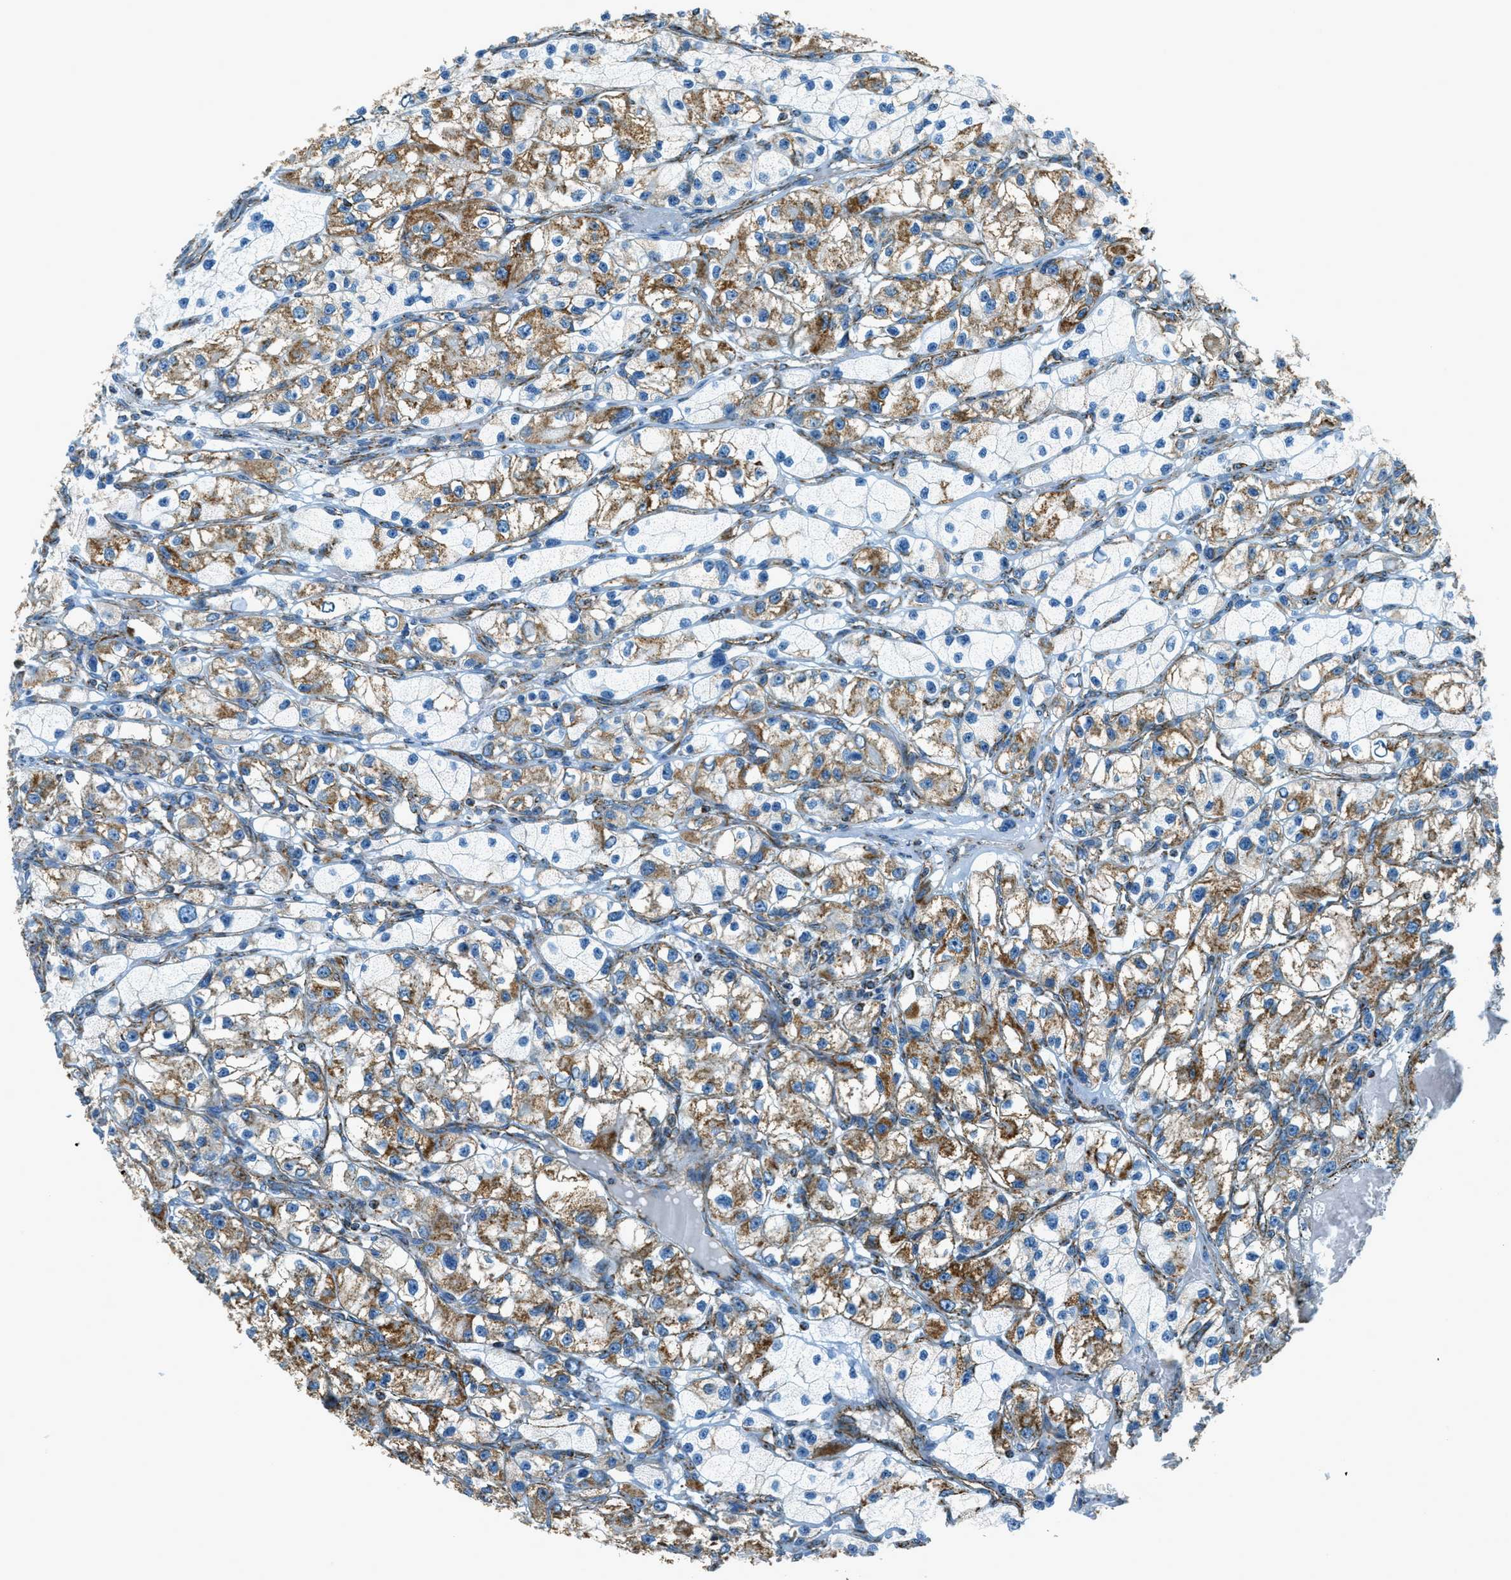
{"staining": {"intensity": "moderate", "quantity": "25%-75%", "location": "cytoplasmic/membranous"}, "tissue": "renal cancer", "cell_type": "Tumor cells", "image_type": "cancer", "snomed": [{"axis": "morphology", "description": "Adenocarcinoma, NOS"}, {"axis": "topography", "description": "Kidney"}], "caption": "This photomicrograph demonstrates immunohistochemistry staining of renal adenocarcinoma, with medium moderate cytoplasmic/membranous expression in approximately 25%-75% of tumor cells.", "gene": "CHST15", "patient": {"sex": "female", "age": 57}}